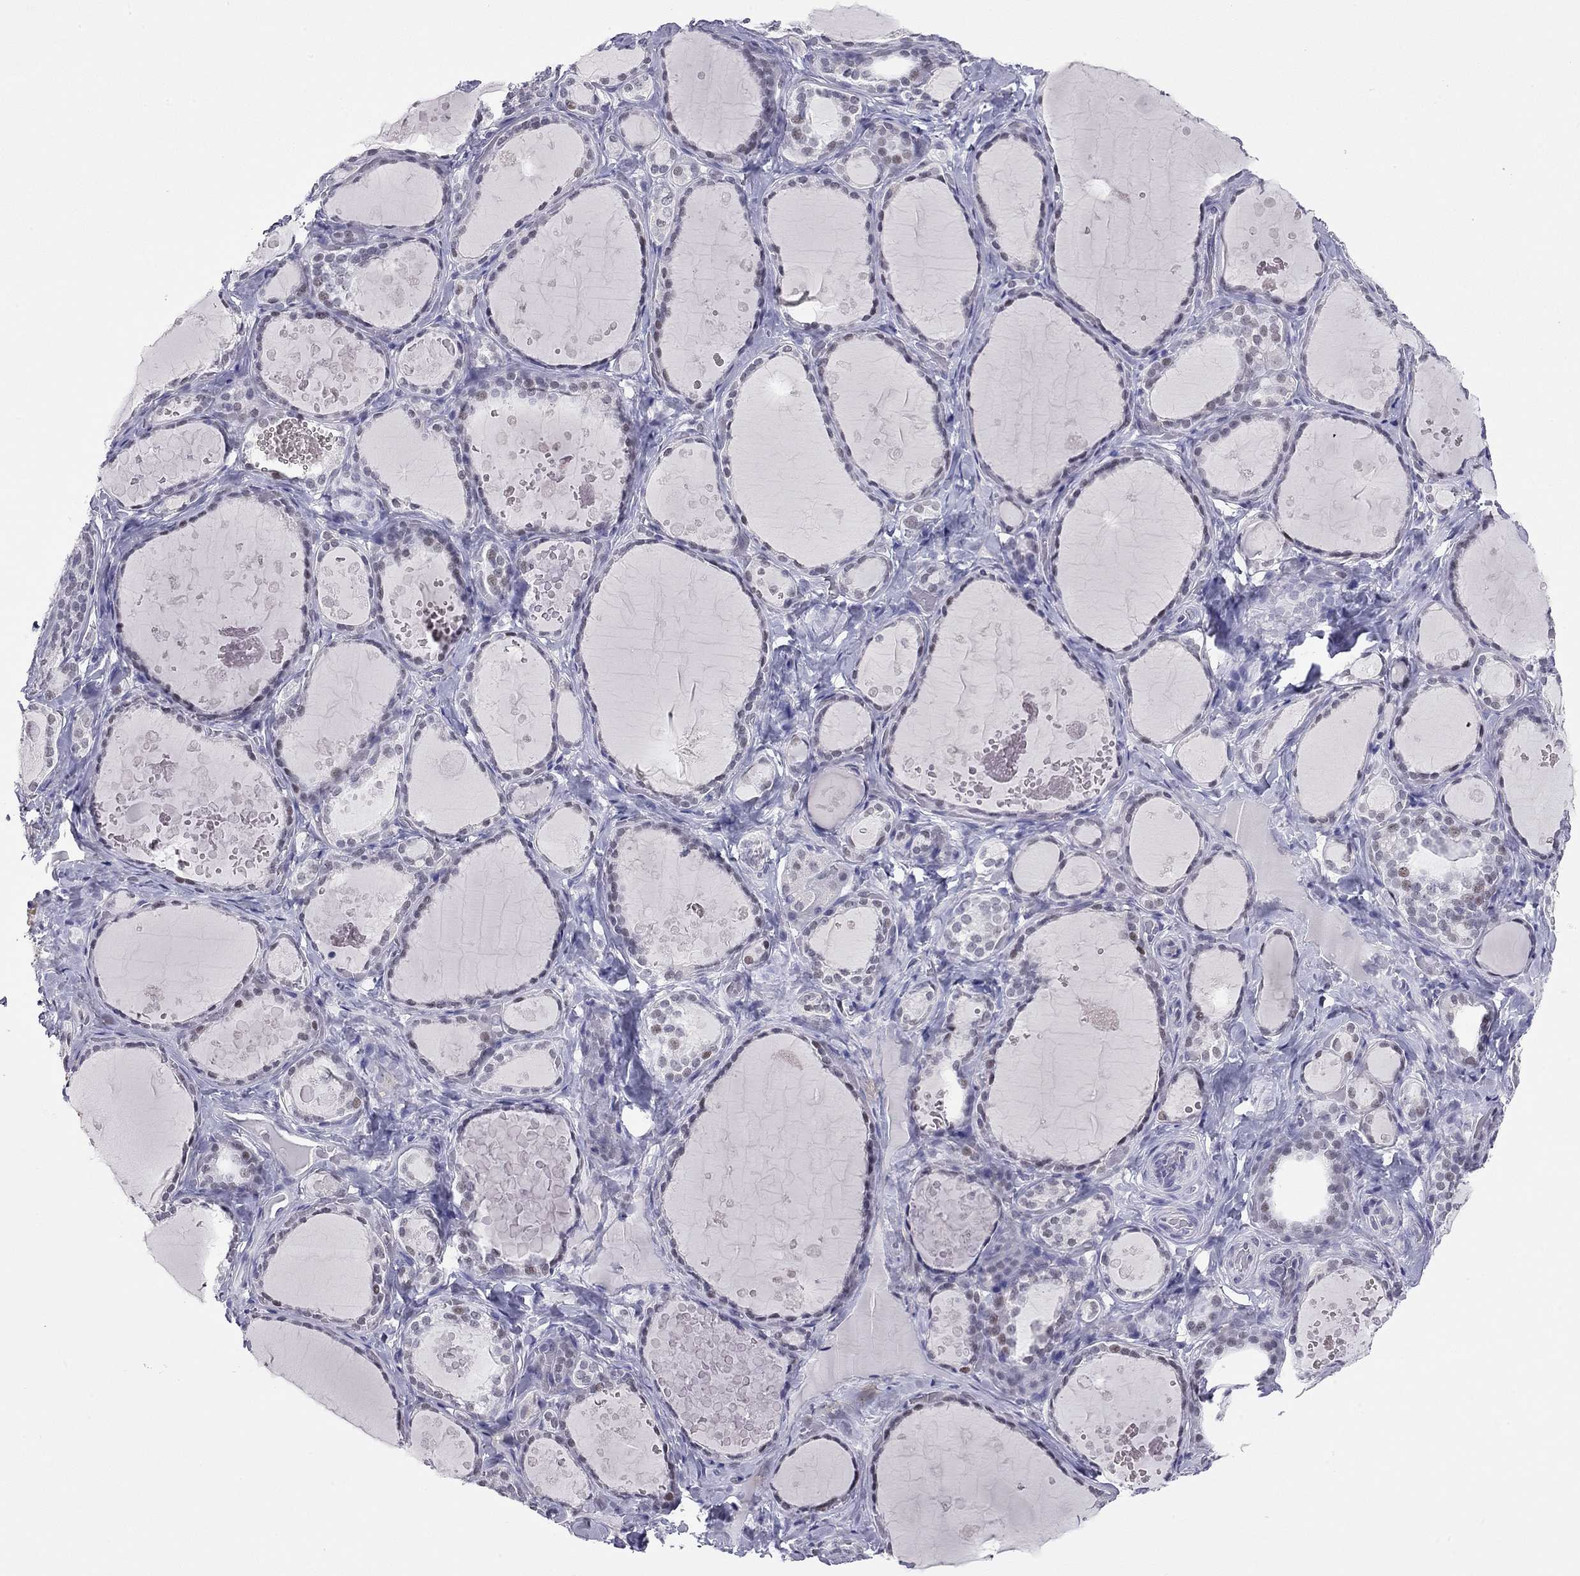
{"staining": {"intensity": "weak", "quantity": "25%-75%", "location": "nuclear"}, "tissue": "thyroid gland", "cell_type": "Glandular cells", "image_type": "normal", "snomed": [{"axis": "morphology", "description": "Normal tissue, NOS"}, {"axis": "topography", "description": "Thyroid gland"}], "caption": "The histopathology image displays immunohistochemical staining of unremarkable thyroid gland. There is weak nuclear expression is appreciated in about 25%-75% of glandular cells.", "gene": "DOT1L", "patient": {"sex": "female", "age": 56}}